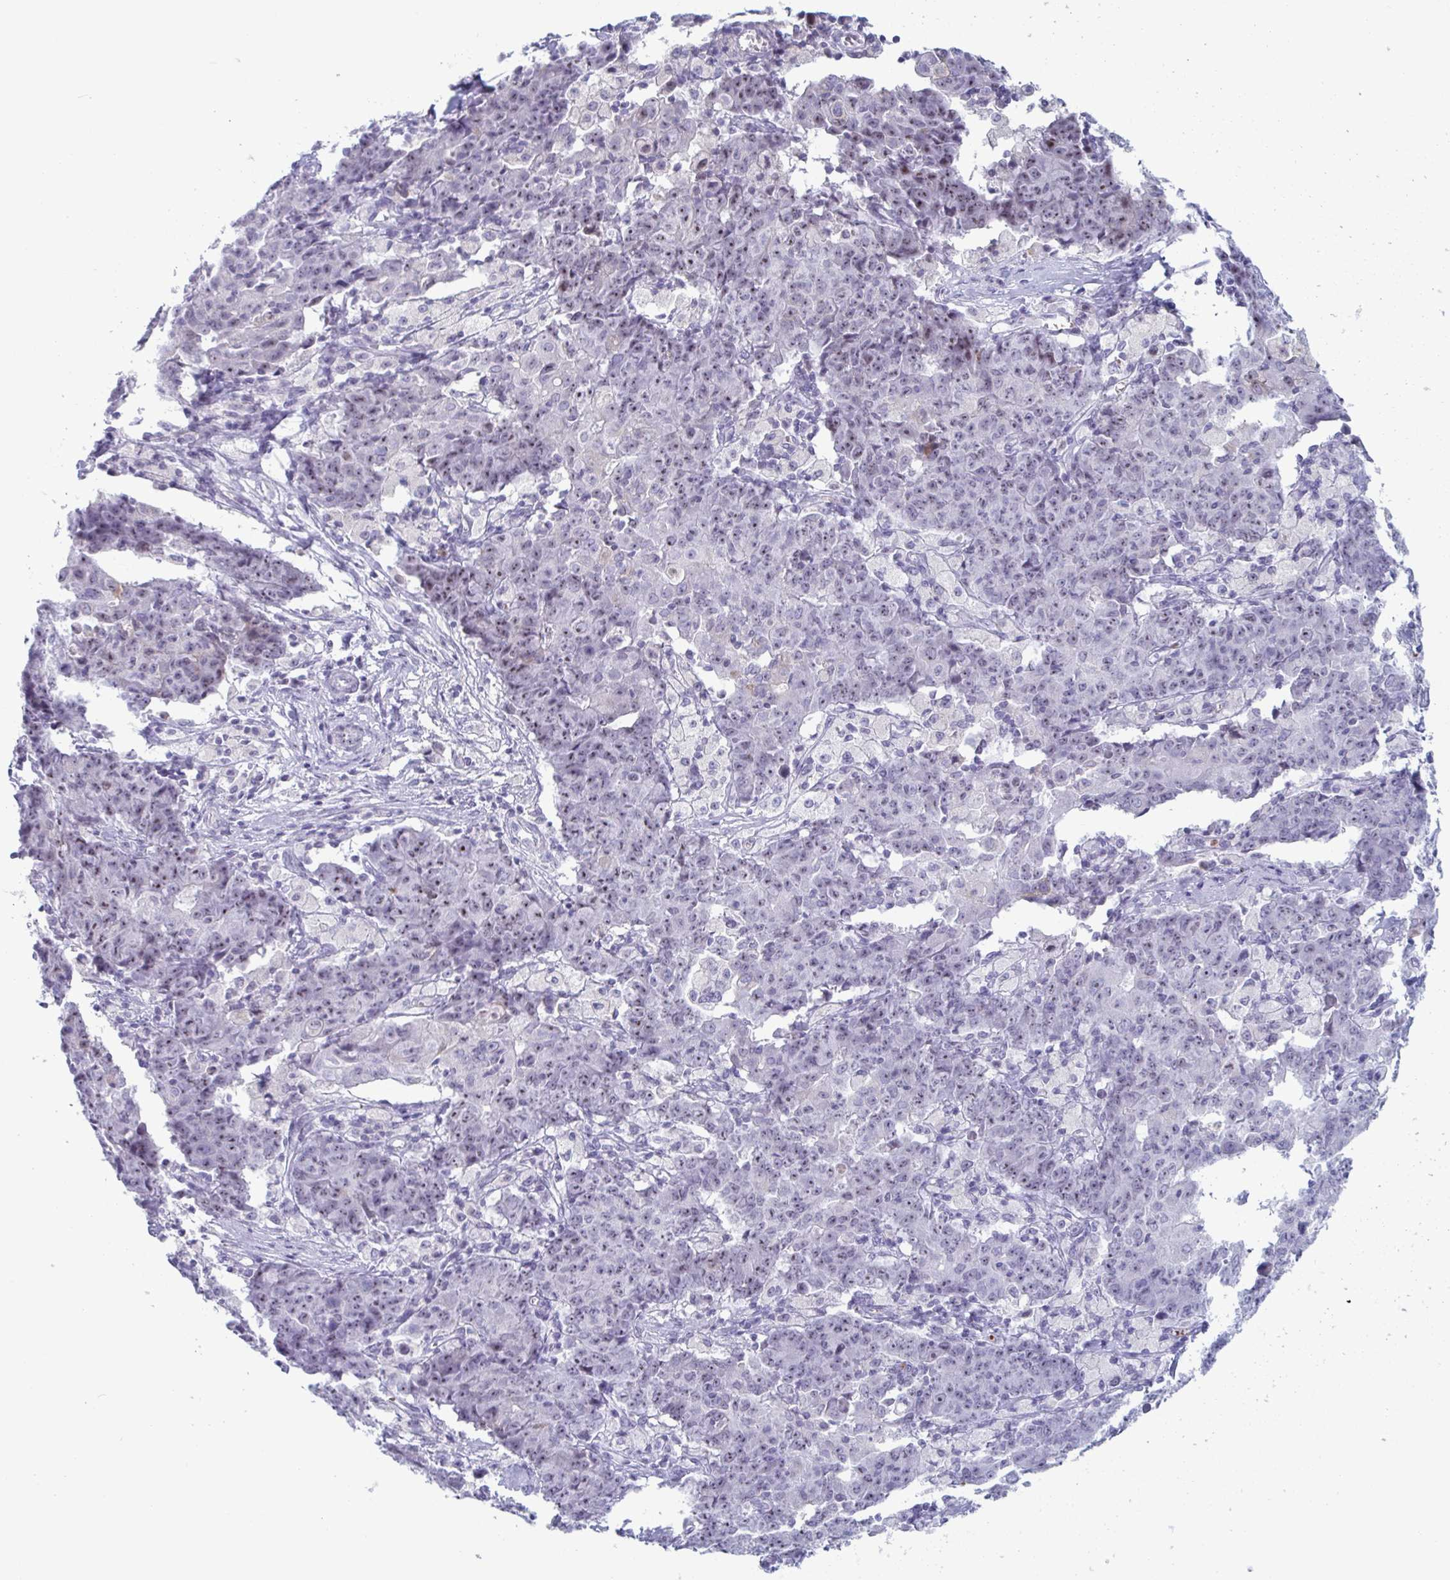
{"staining": {"intensity": "moderate", "quantity": "25%-75%", "location": "nuclear"}, "tissue": "ovarian cancer", "cell_type": "Tumor cells", "image_type": "cancer", "snomed": [{"axis": "morphology", "description": "Carcinoma, endometroid"}, {"axis": "topography", "description": "Ovary"}], "caption": "Human ovarian cancer (endometroid carcinoma) stained with a brown dye displays moderate nuclear positive positivity in approximately 25%-75% of tumor cells.", "gene": "CYP4F11", "patient": {"sex": "female", "age": 42}}